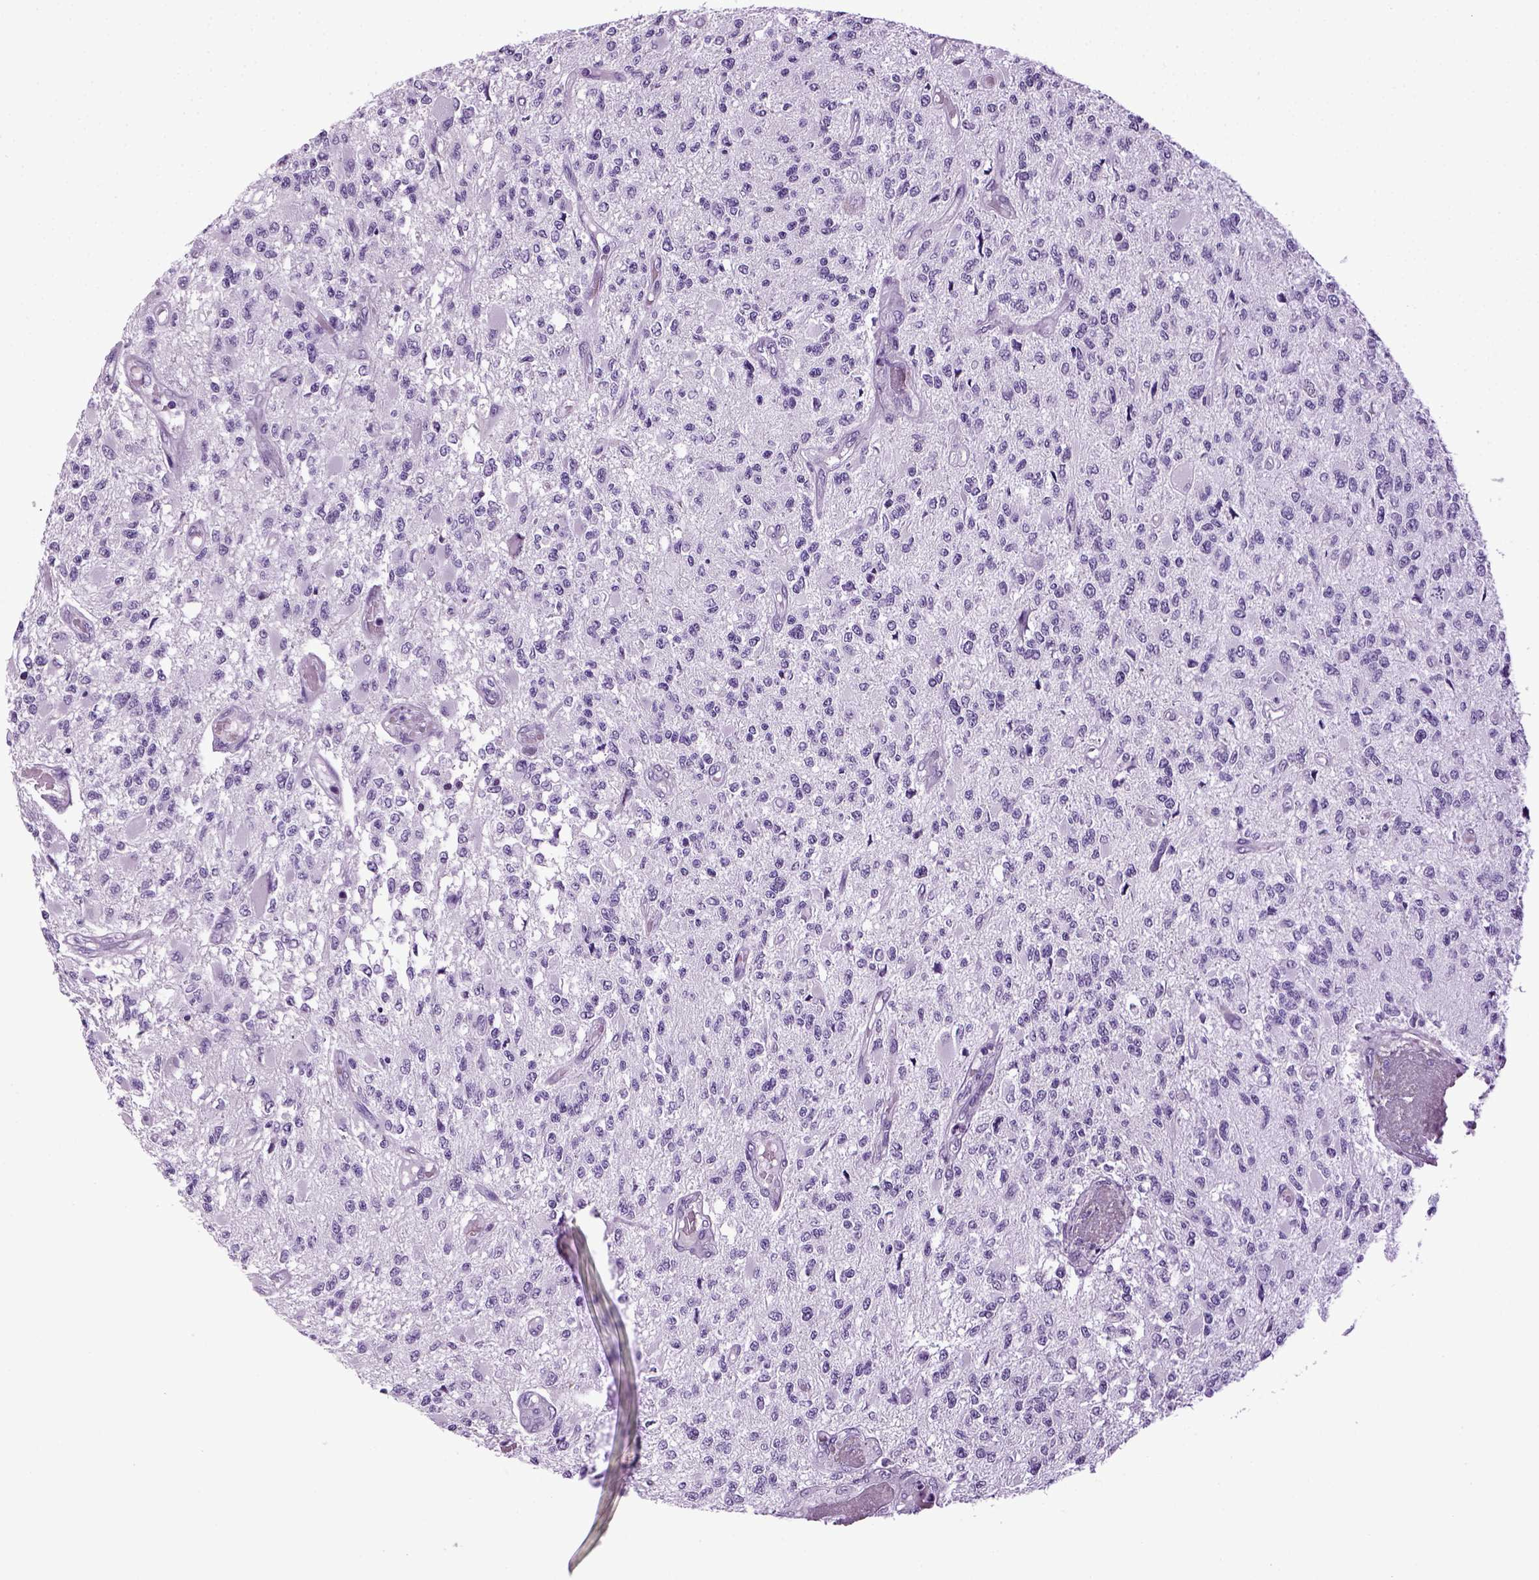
{"staining": {"intensity": "negative", "quantity": "none", "location": "none"}, "tissue": "glioma", "cell_type": "Tumor cells", "image_type": "cancer", "snomed": [{"axis": "morphology", "description": "Glioma, malignant, High grade"}, {"axis": "topography", "description": "Brain"}], "caption": "The immunohistochemistry photomicrograph has no significant staining in tumor cells of glioma tissue.", "gene": "HMCN2", "patient": {"sex": "female", "age": 63}}